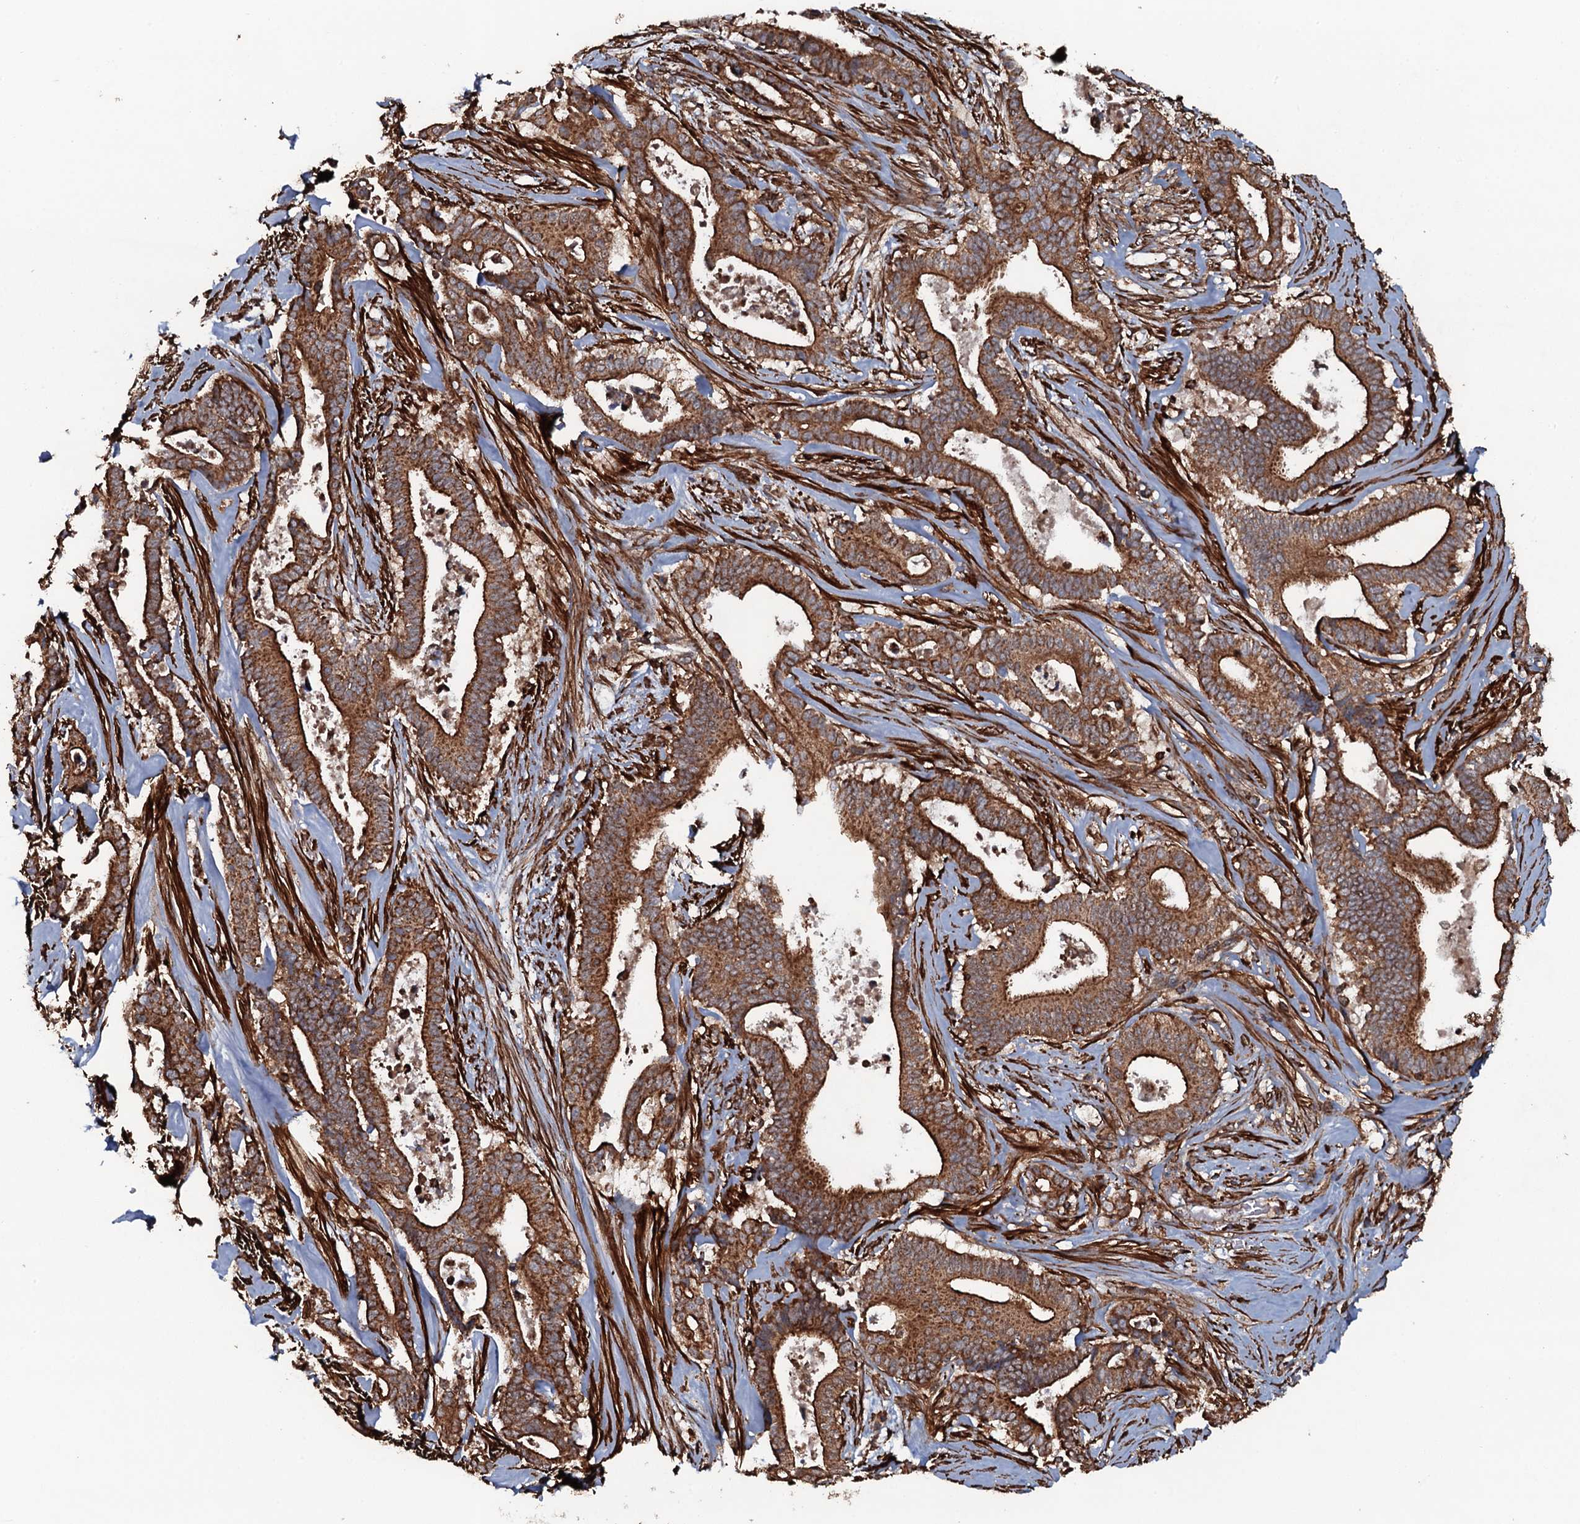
{"staining": {"intensity": "strong", "quantity": ">75%", "location": "cytoplasmic/membranous"}, "tissue": "pancreatic cancer", "cell_type": "Tumor cells", "image_type": "cancer", "snomed": [{"axis": "morphology", "description": "Adenocarcinoma, NOS"}, {"axis": "topography", "description": "Pancreas"}], "caption": "Immunohistochemical staining of pancreatic adenocarcinoma reveals high levels of strong cytoplasmic/membranous protein positivity in approximately >75% of tumor cells.", "gene": "VWA8", "patient": {"sex": "female", "age": 77}}